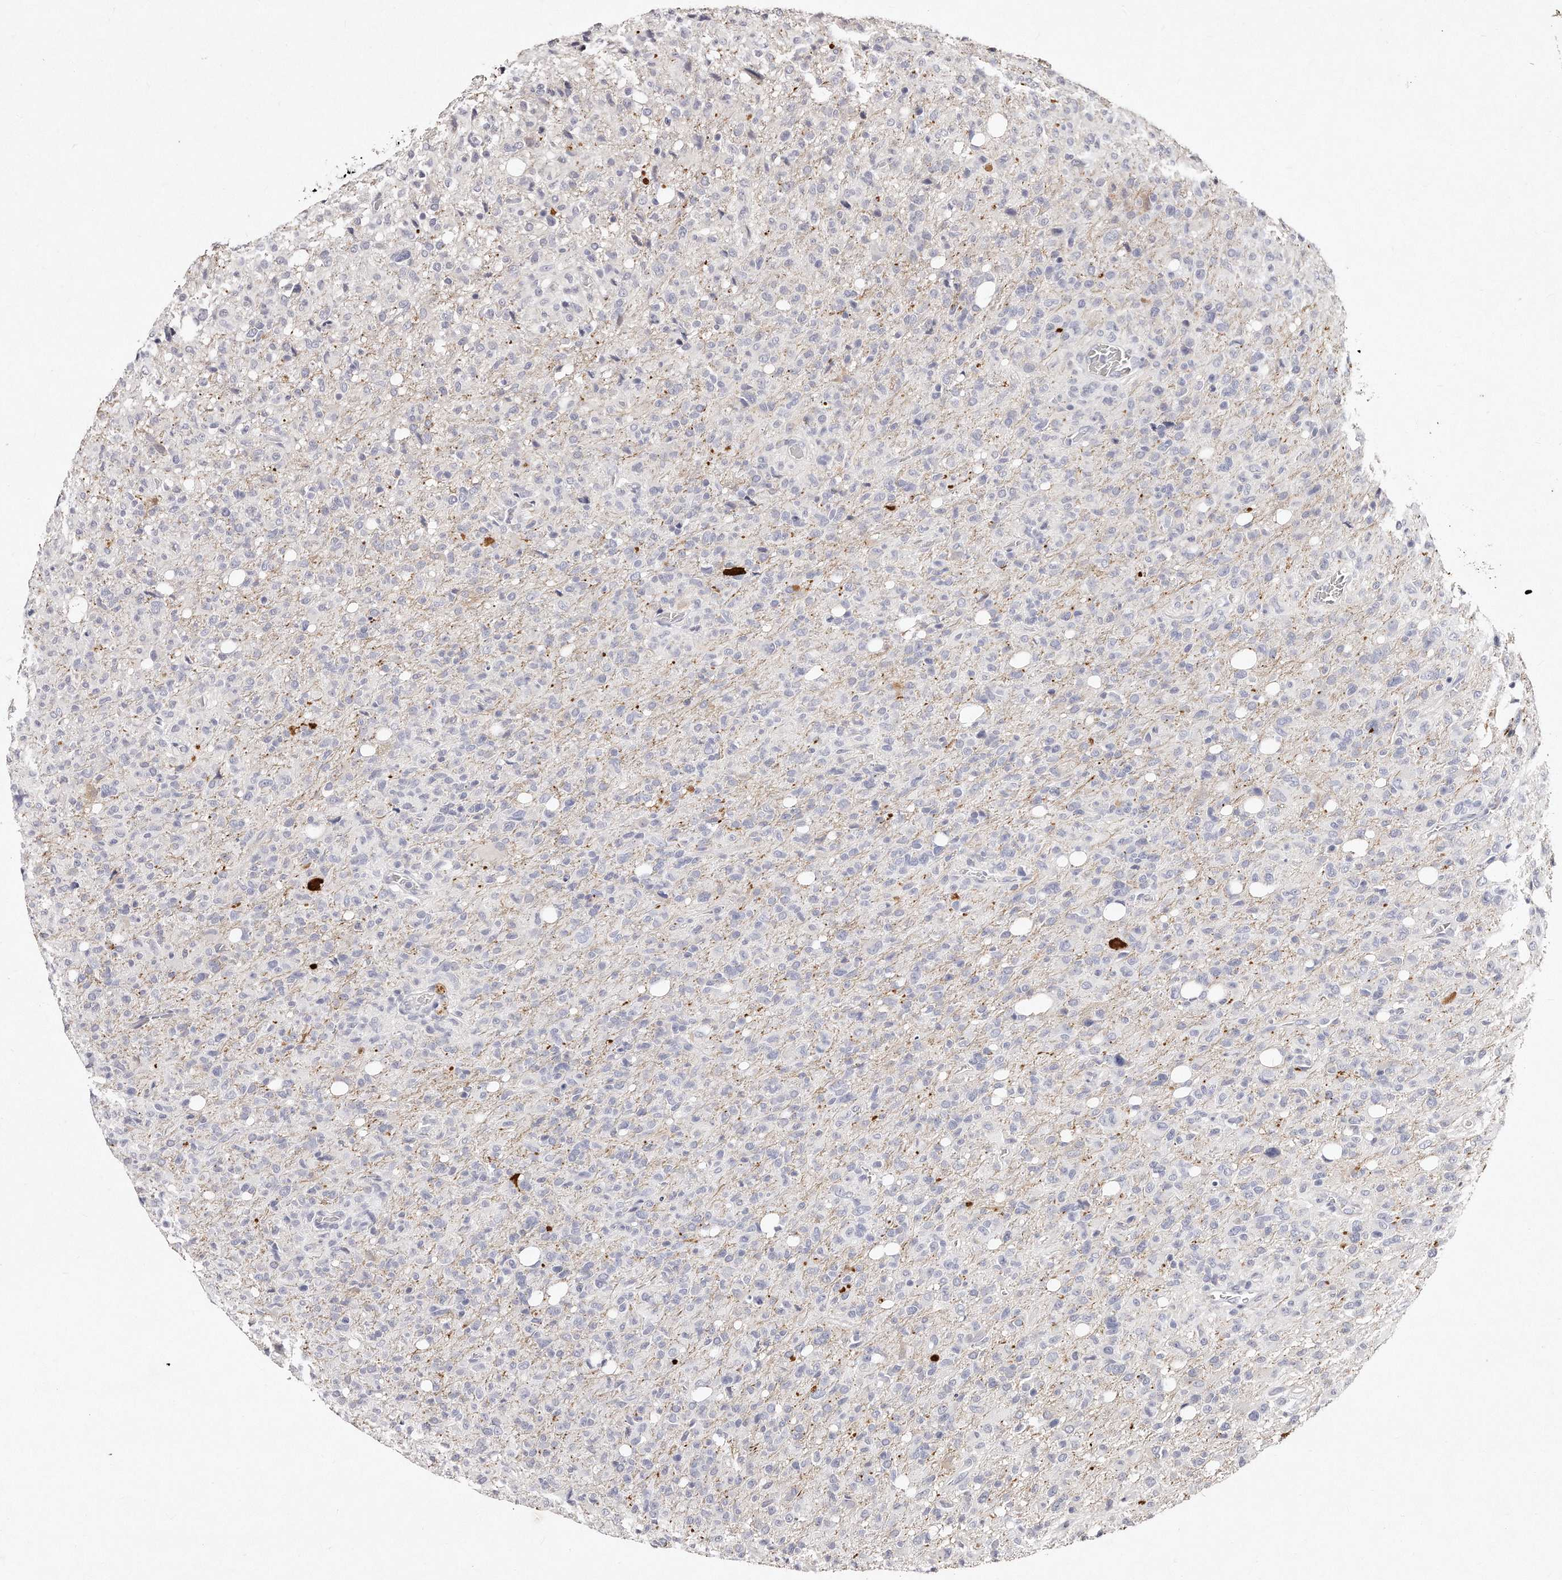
{"staining": {"intensity": "negative", "quantity": "none", "location": "none"}, "tissue": "glioma", "cell_type": "Tumor cells", "image_type": "cancer", "snomed": [{"axis": "morphology", "description": "Glioma, malignant, High grade"}, {"axis": "topography", "description": "Brain"}], "caption": "Immunohistochemistry (IHC) of human glioma displays no expression in tumor cells.", "gene": "GDA", "patient": {"sex": "female", "age": 57}}